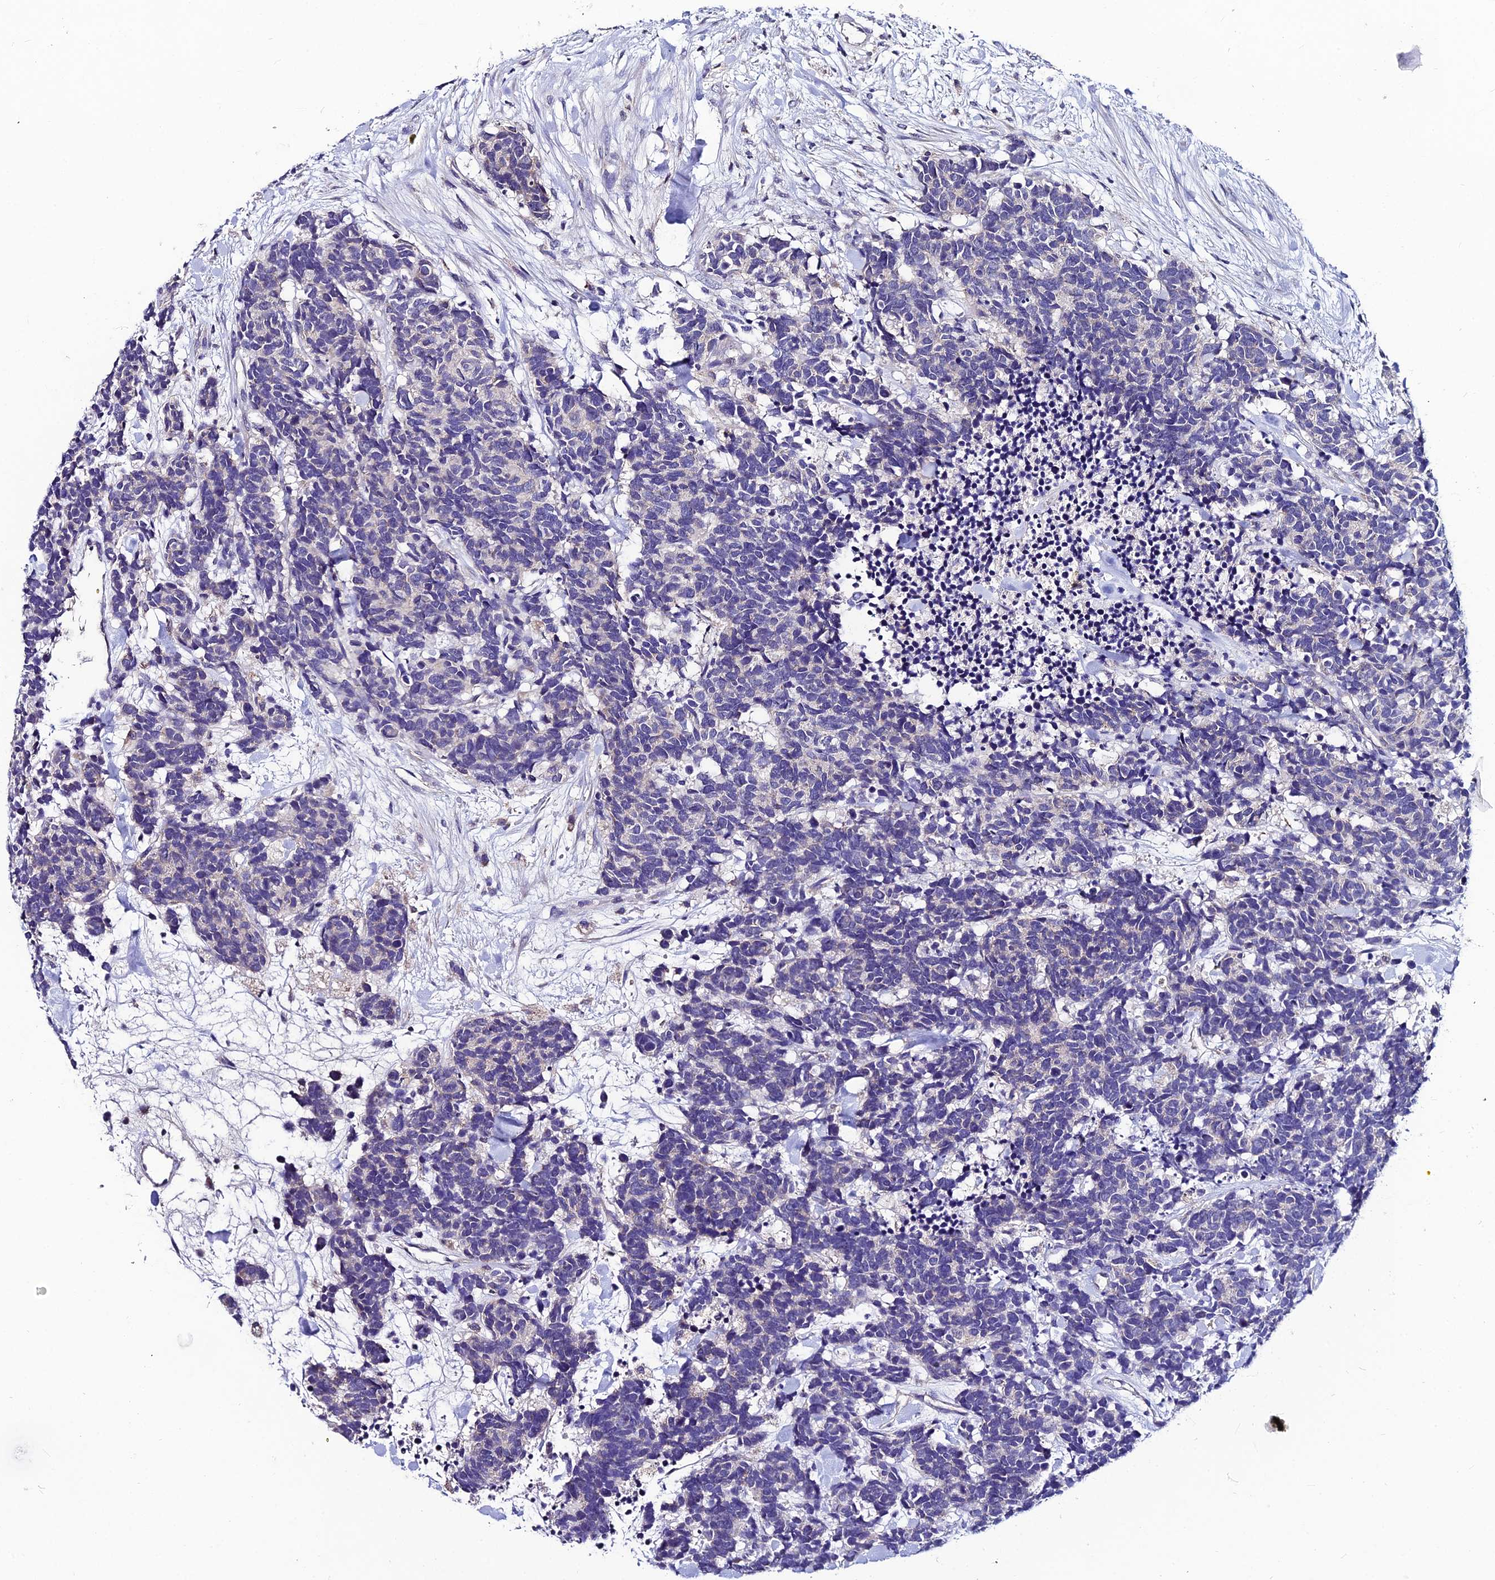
{"staining": {"intensity": "negative", "quantity": "none", "location": "none"}, "tissue": "carcinoid", "cell_type": "Tumor cells", "image_type": "cancer", "snomed": [{"axis": "morphology", "description": "Carcinoma, NOS"}, {"axis": "morphology", "description": "Carcinoid, malignant, NOS"}, {"axis": "topography", "description": "Prostate"}], "caption": "A high-resolution photomicrograph shows immunohistochemistry (IHC) staining of carcinoid (malignant), which shows no significant staining in tumor cells.", "gene": "LGALS7", "patient": {"sex": "male", "age": 57}}